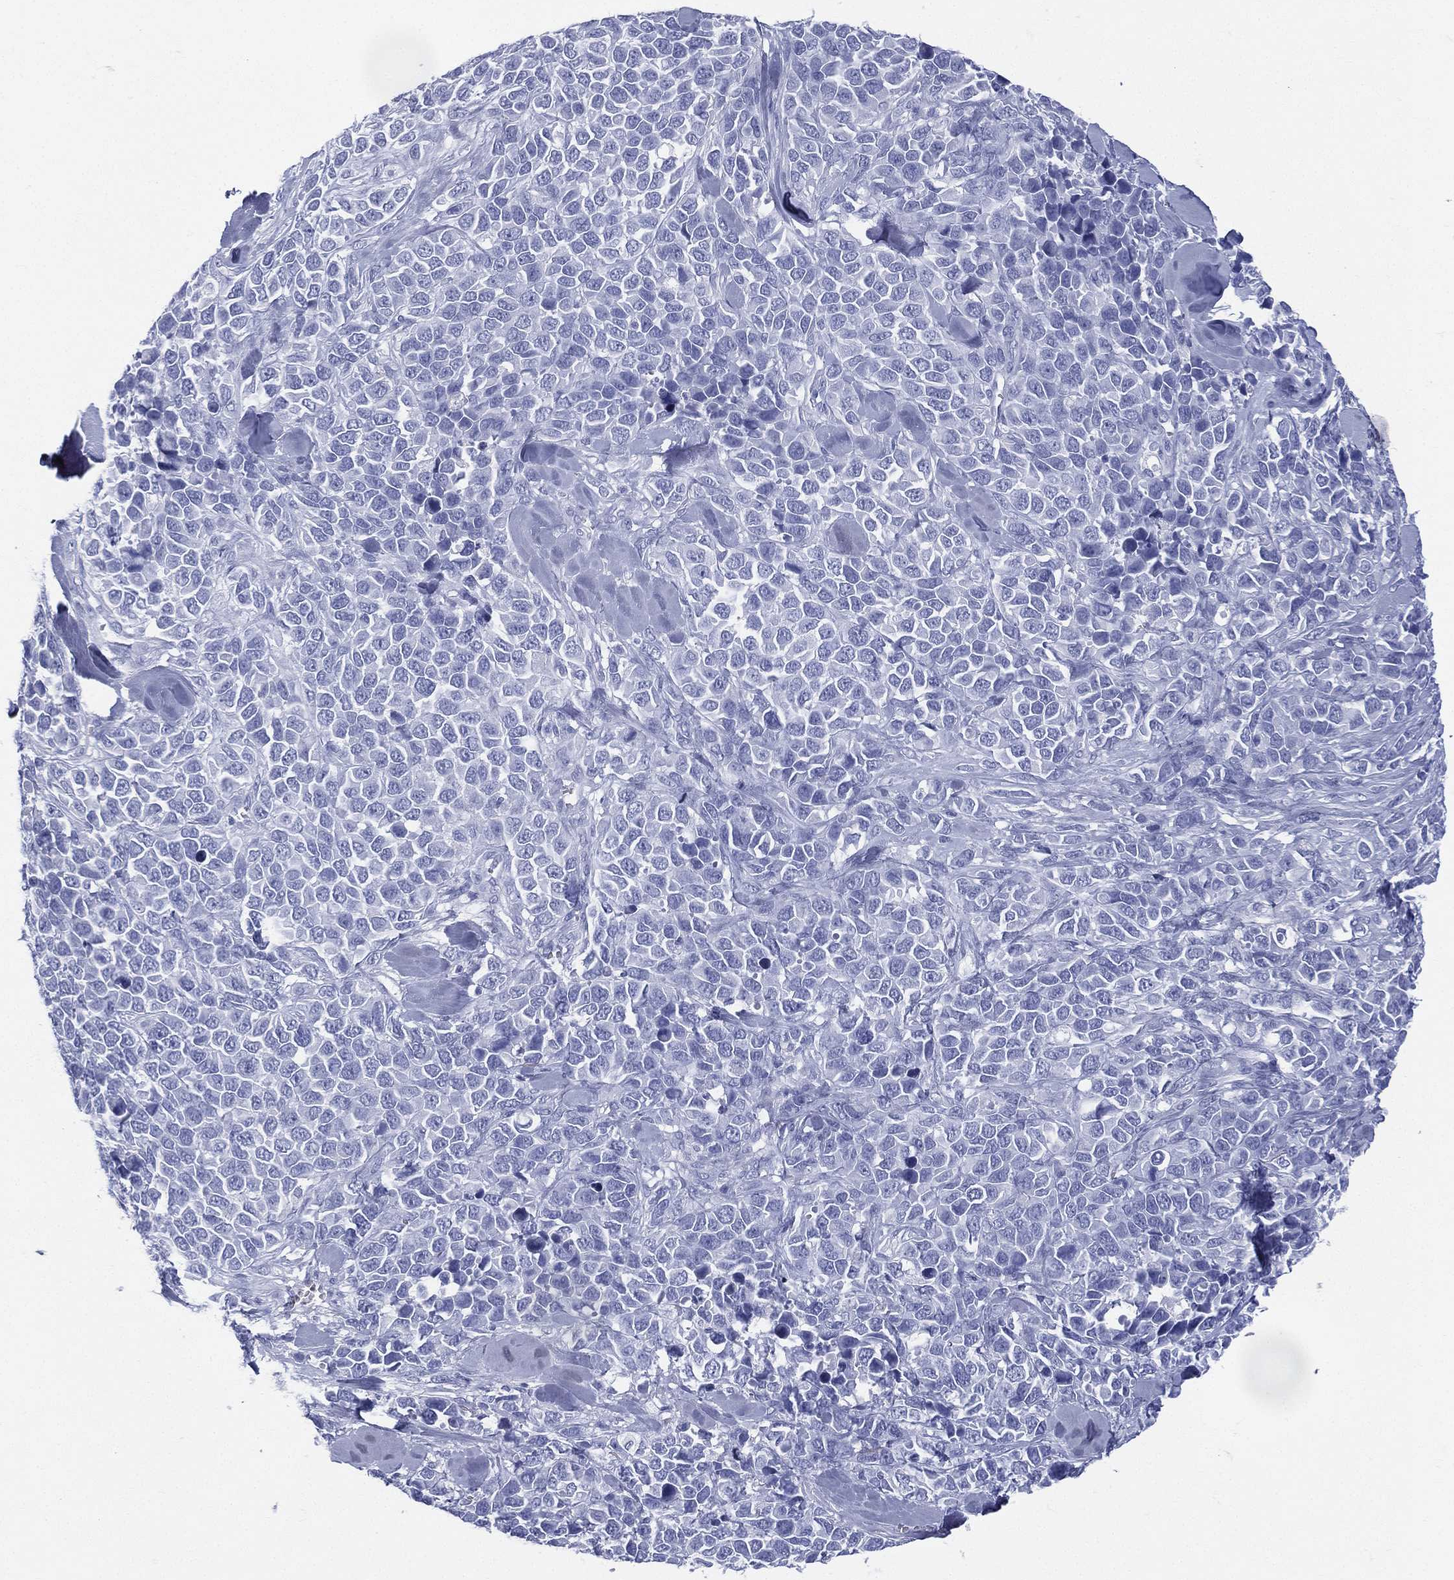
{"staining": {"intensity": "negative", "quantity": "none", "location": "none"}, "tissue": "melanoma", "cell_type": "Tumor cells", "image_type": "cancer", "snomed": [{"axis": "morphology", "description": "Malignant melanoma, Metastatic site"}, {"axis": "topography", "description": "Skin"}], "caption": "The image shows no staining of tumor cells in melanoma.", "gene": "ETNPPL", "patient": {"sex": "male", "age": 84}}